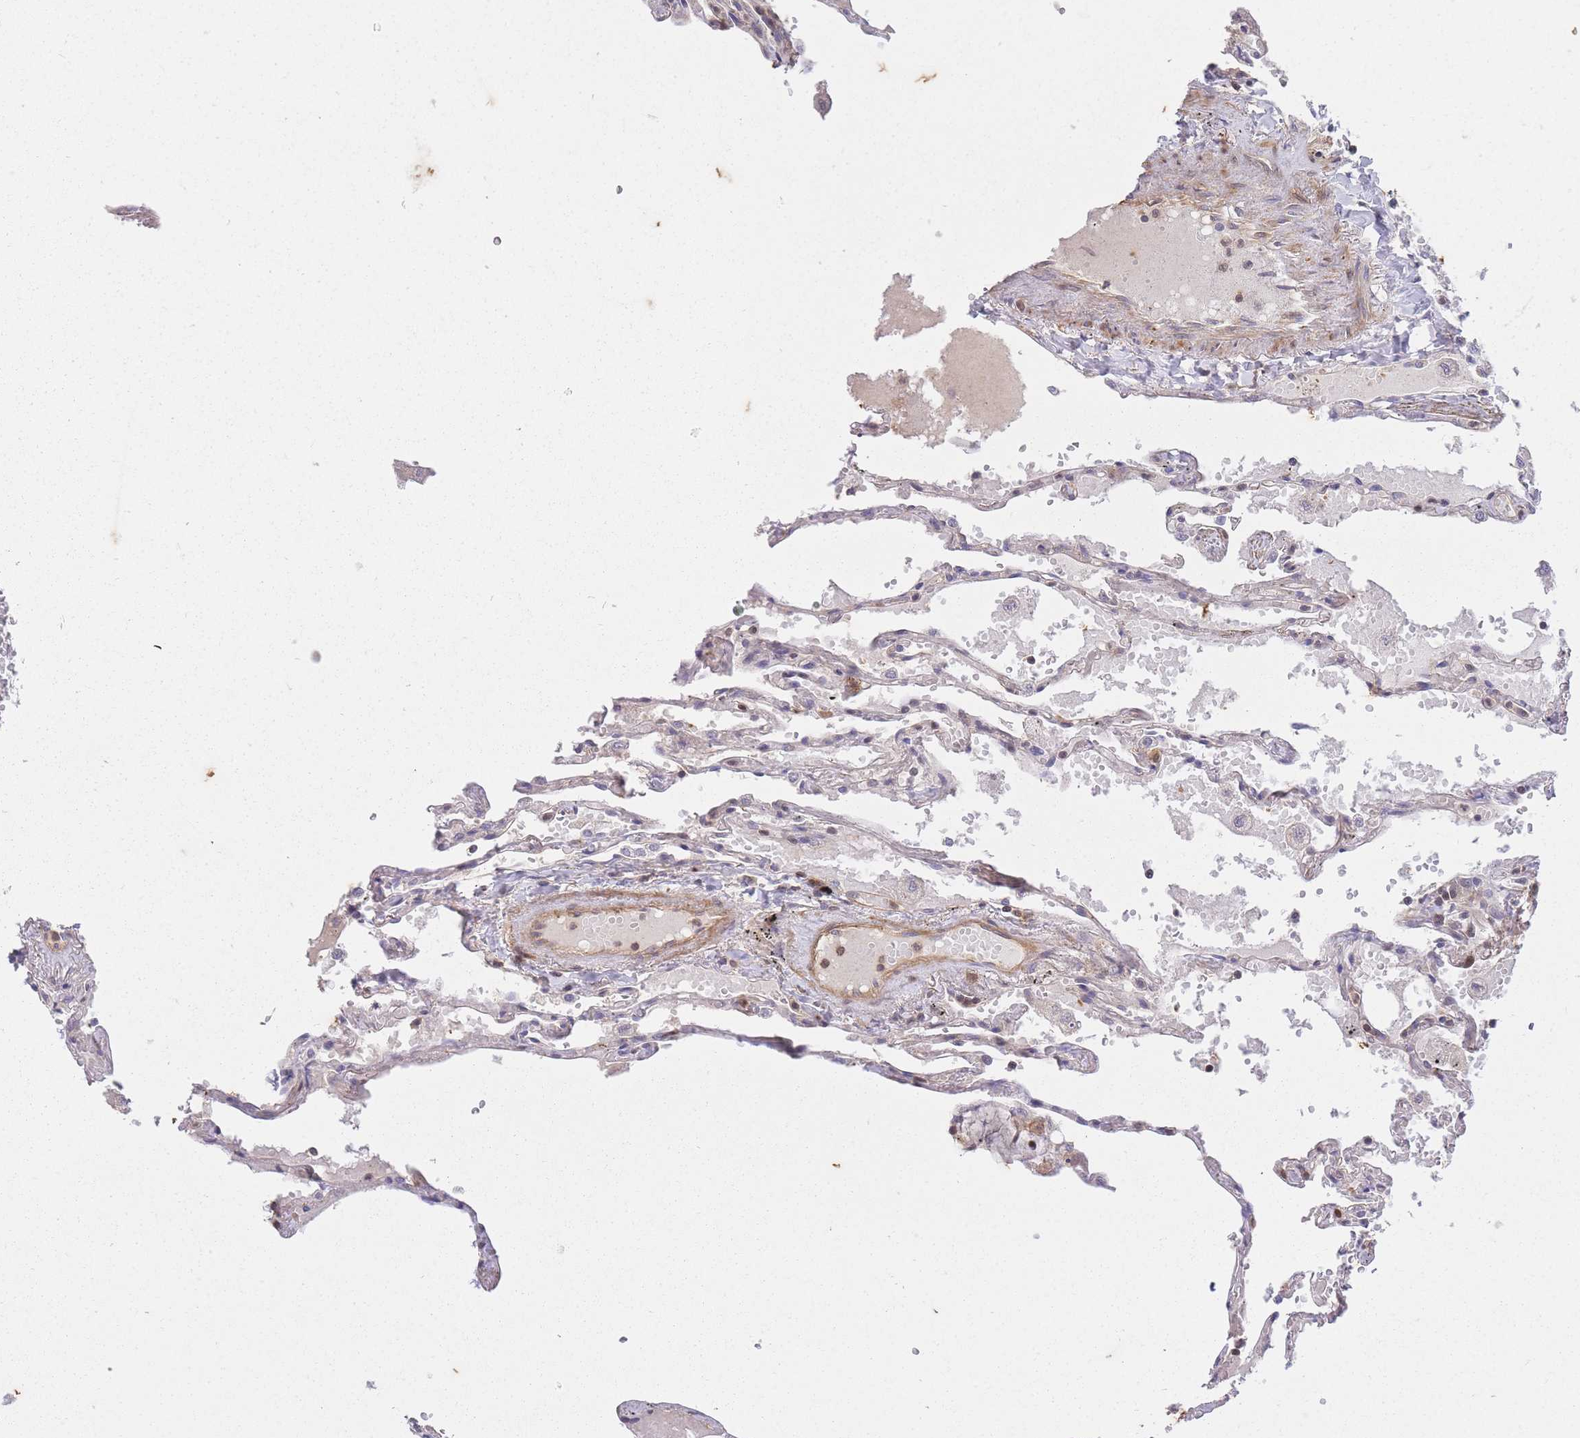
{"staining": {"intensity": "weak", "quantity": "25%-75%", "location": "cytoplasmic/membranous"}, "tissue": "lung", "cell_type": "Alveolar cells", "image_type": "normal", "snomed": [{"axis": "morphology", "description": "Normal tissue, NOS"}, {"axis": "topography", "description": "Lung"}], "caption": "Immunohistochemistry image of benign lung: human lung stained using immunohistochemistry (IHC) reveals low levels of weak protein expression localized specifically in the cytoplasmic/membranous of alveolar cells, appearing as a cytoplasmic/membranous brown color.", "gene": "ST8SIA4", "patient": {"sex": "female", "age": 67}}